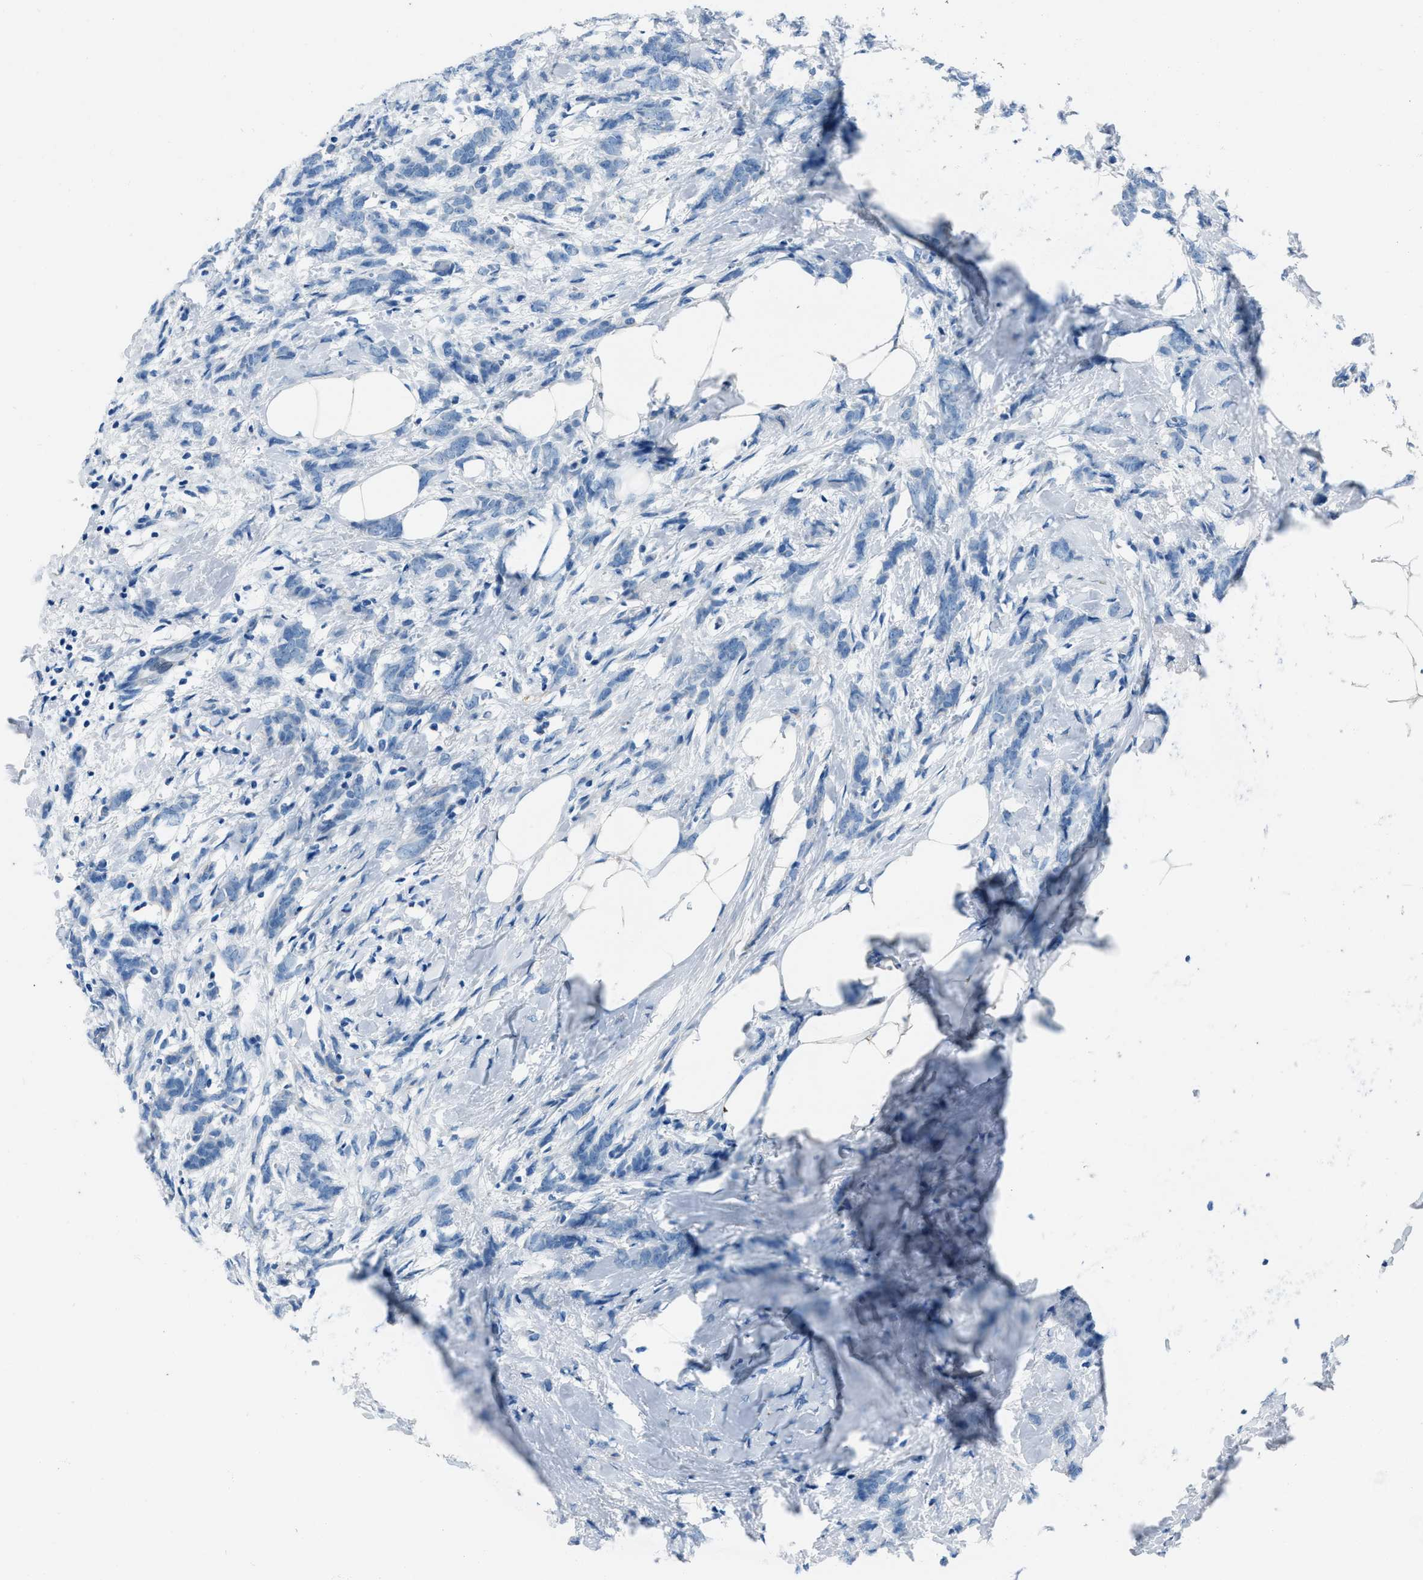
{"staining": {"intensity": "negative", "quantity": "none", "location": "none"}, "tissue": "breast cancer", "cell_type": "Tumor cells", "image_type": "cancer", "snomed": [{"axis": "morphology", "description": "Lobular carcinoma, in situ"}, {"axis": "morphology", "description": "Lobular carcinoma"}, {"axis": "topography", "description": "Breast"}], "caption": "IHC photomicrograph of breast cancer (lobular carcinoma in situ) stained for a protein (brown), which exhibits no positivity in tumor cells.", "gene": "AMACR", "patient": {"sex": "female", "age": 41}}